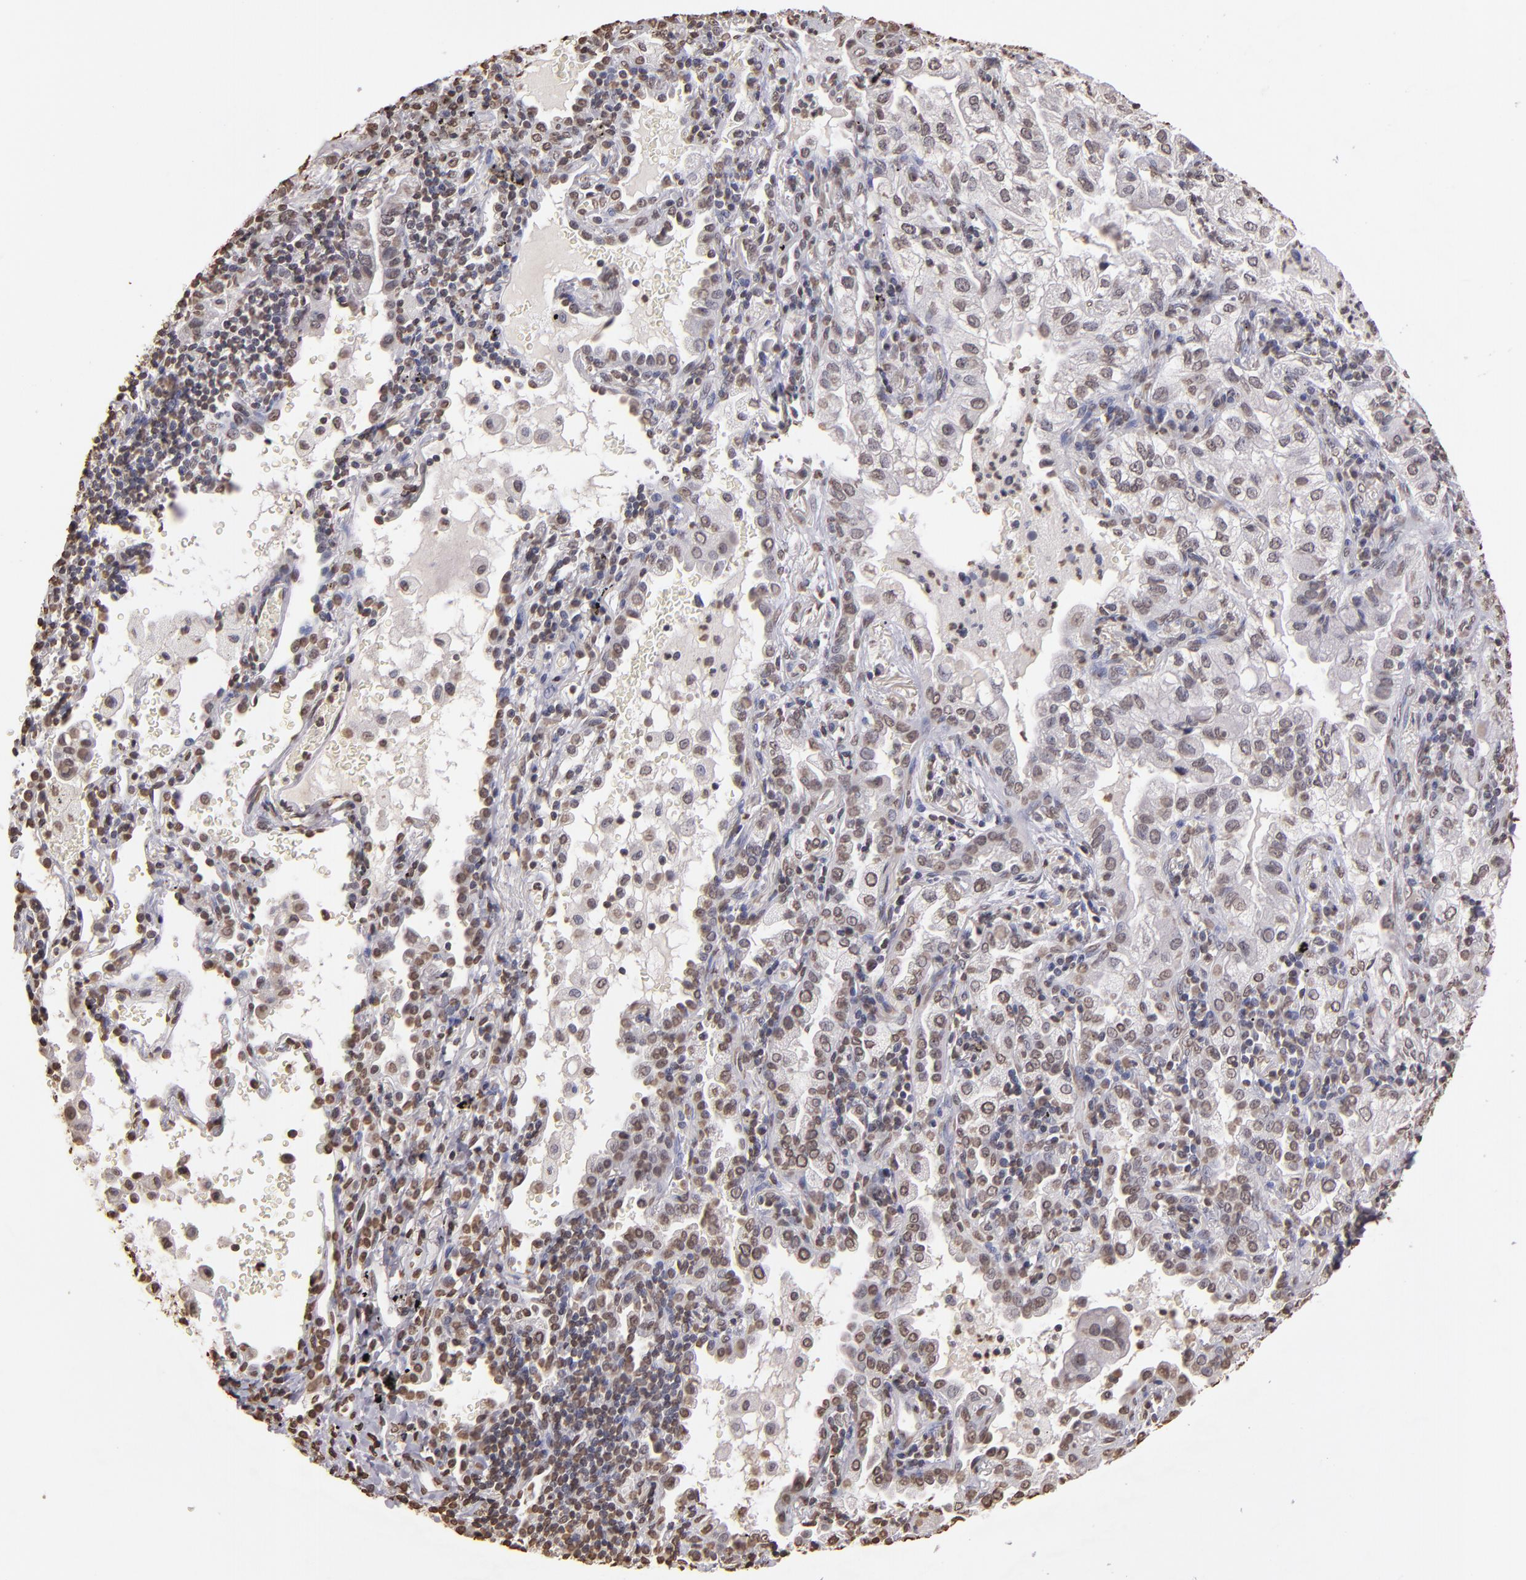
{"staining": {"intensity": "weak", "quantity": "<25%", "location": "nuclear"}, "tissue": "lung cancer", "cell_type": "Tumor cells", "image_type": "cancer", "snomed": [{"axis": "morphology", "description": "Adenocarcinoma, NOS"}, {"axis": "topography", "description": "Lung"}], "caption": "Human lung cancer stained for a protein using immunohistochemistry demonstrates no expression in tumor cells.", "gene": "LBX1", "patient": {"sex": "female", "age": 50}}